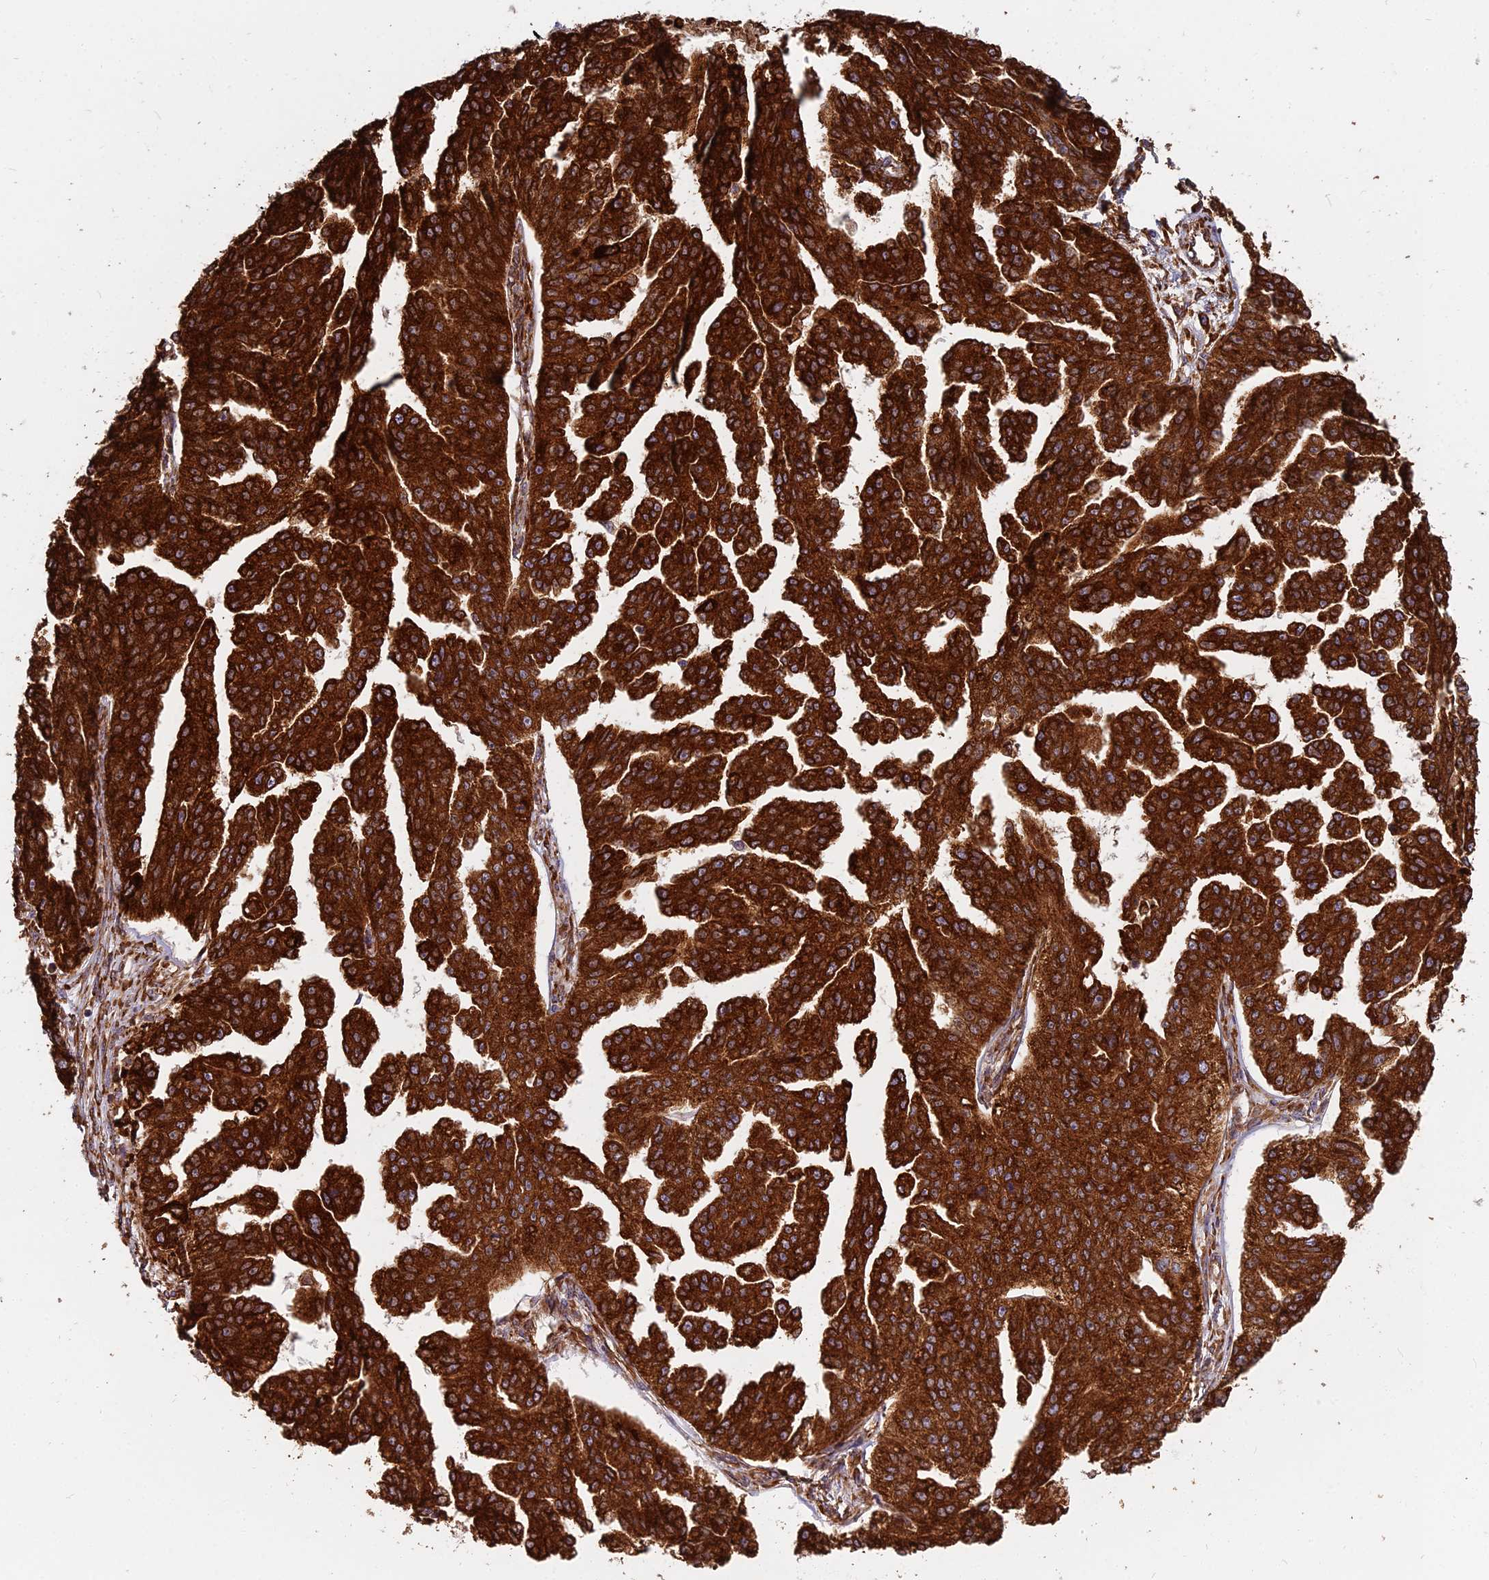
{"staining": {"intensity": "strong", "quantity": ">75%", "location": "cytoplasmic/membranous"}, "tissue": "ovarian cancer", "cell_type": "Tumor cells", "image_type": "cancer", "snomed": [{"axis": "morphology", "description": "Cystadenocarcinoma, serous, NOS"}, {"axis": "topography", "description": "Ovary"}], "caption": "DAB immunohistochemical staining of ovarian cancer shows strong cytoplasmic/membranous protein expression in about >75% of tumor cells.", "gene": "NDUFAF7", "patient": {"sex": "female", "age": 58}}